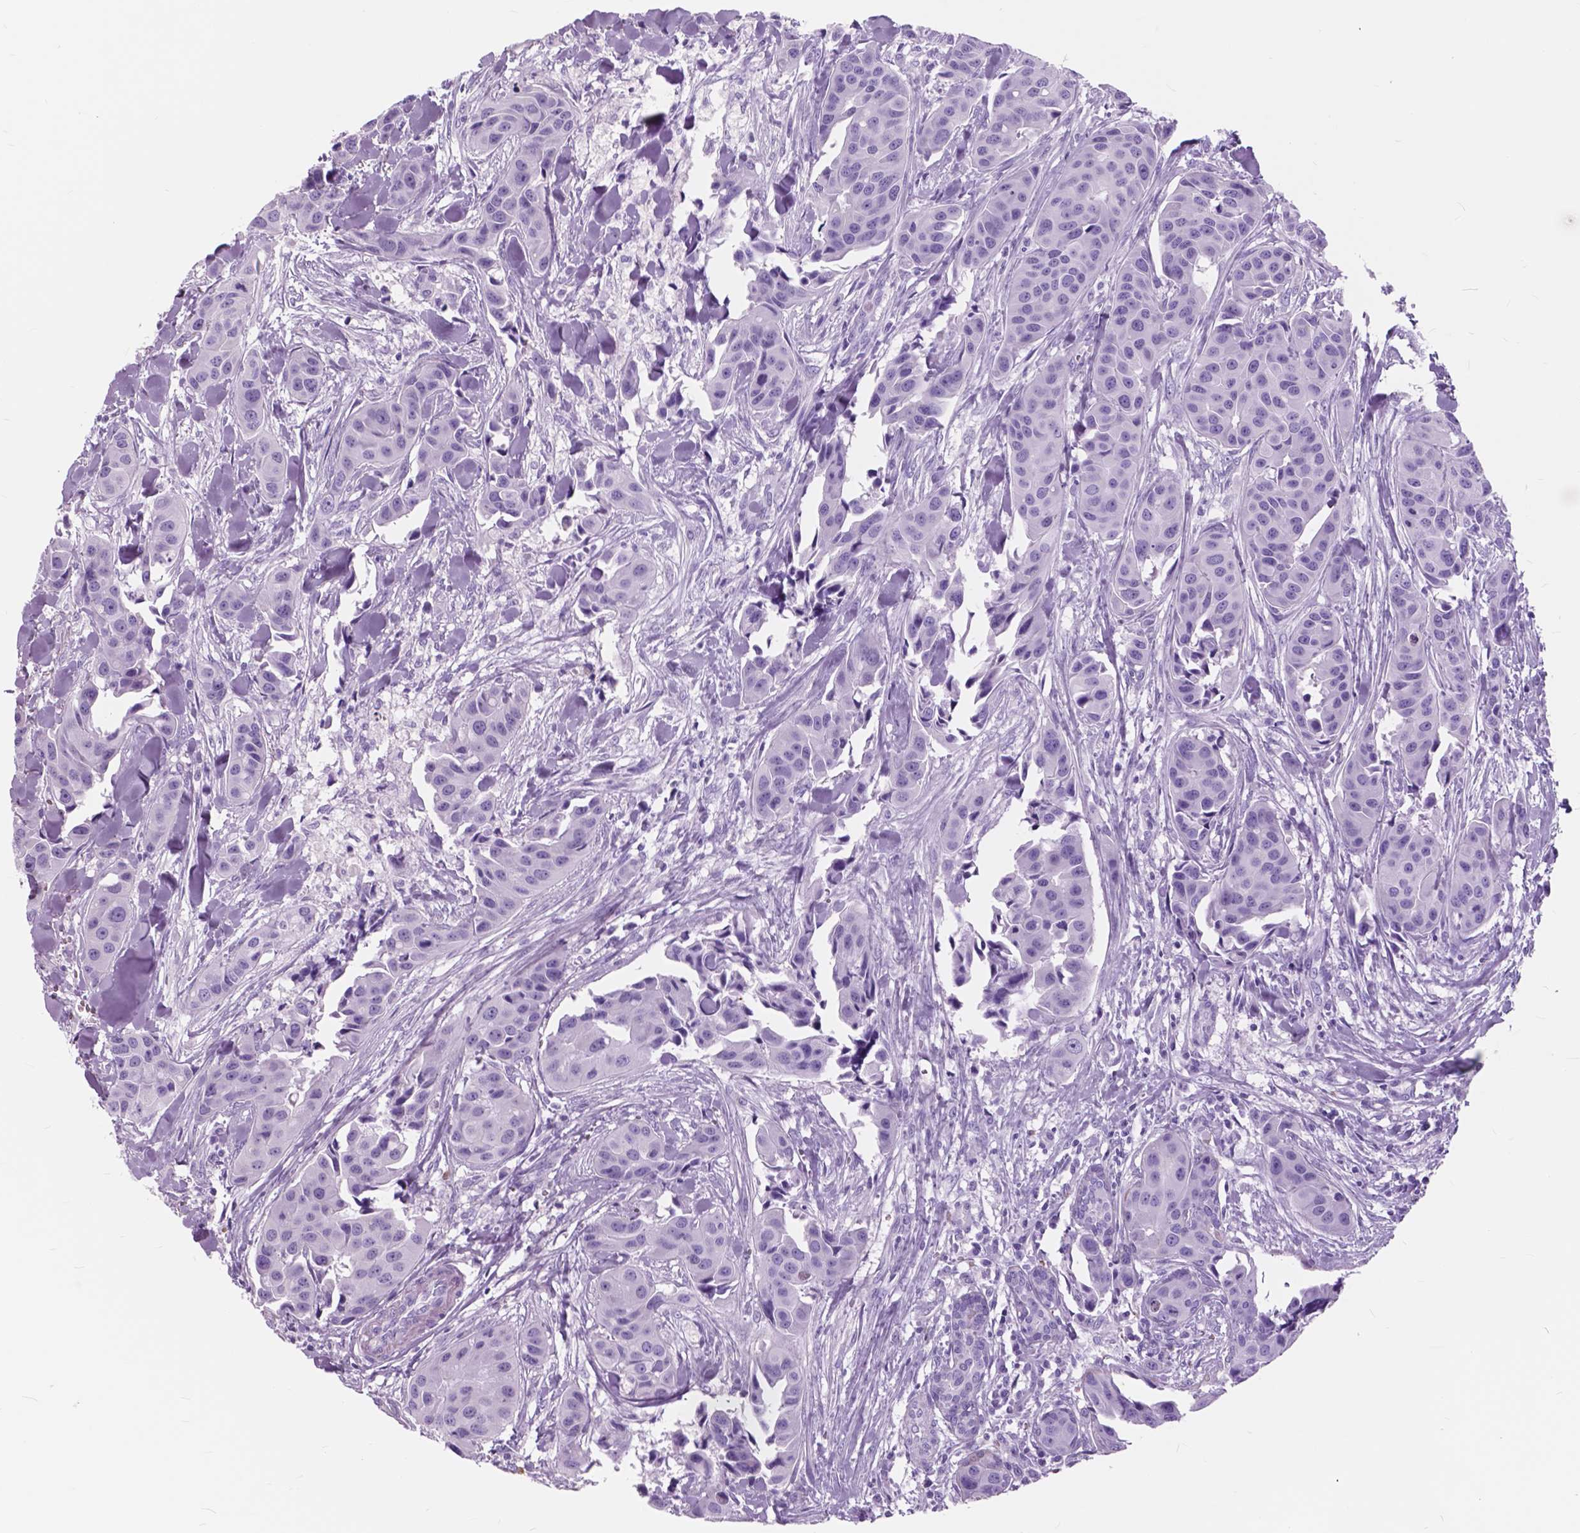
{"staining": {"intensity": "negative", "quantity": "none", "location": "none"}, "tissue": "head and neck cancer", "cell_type": "Tumor cells", "image_type": "cancer", "snomed": [{"axis": "morphology", "description": "Adenocarcinoma, NOS"}, {"axis": "topography", "description": "Head-Neck"}], "caption": "The histopathology image reveals no staining of tumor cells in head and neck cancer.", "gene": "FXYD2", "patient": {"sex": "male", "age": 76}}